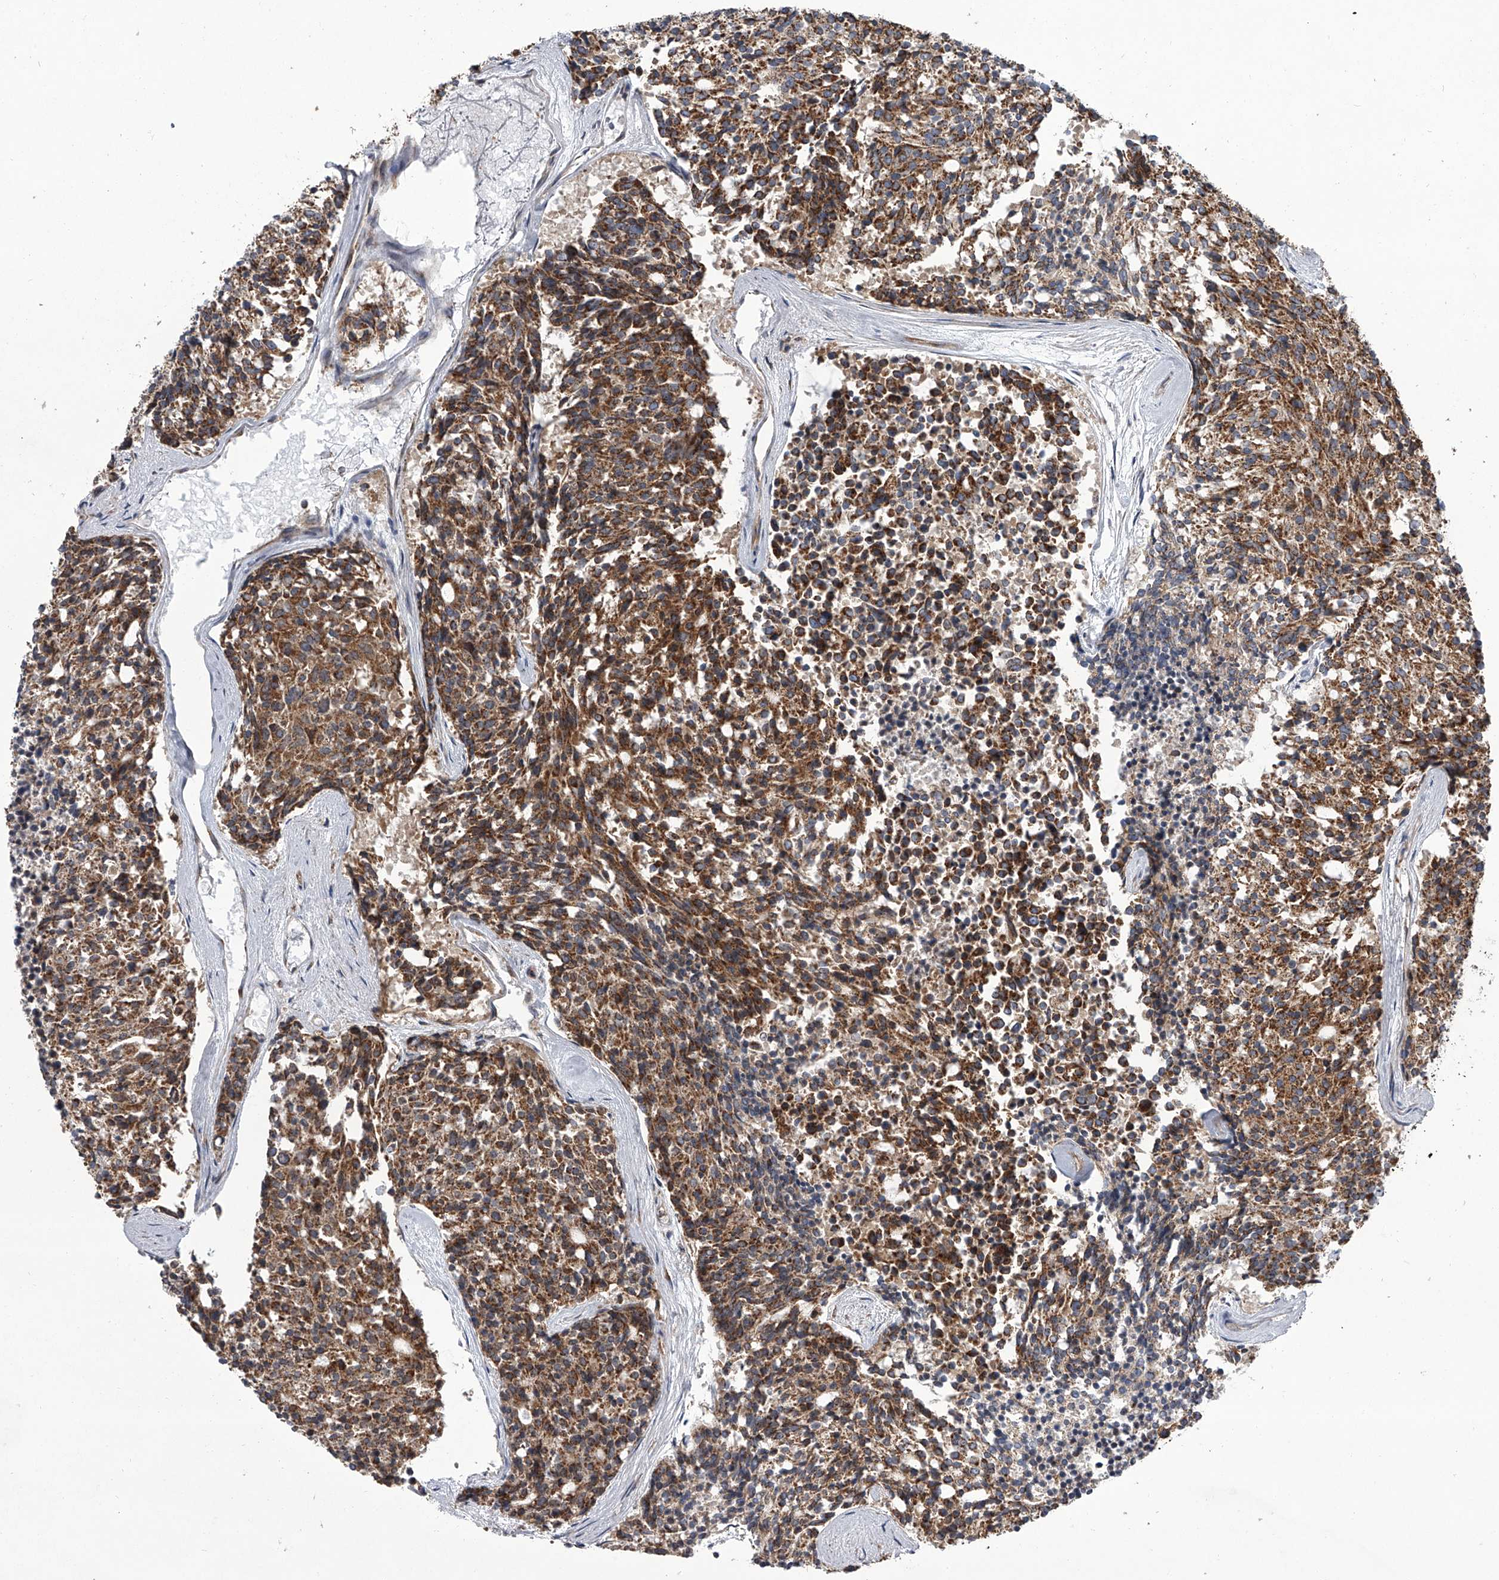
{"staining": {"intensity": "moderate", "quantity": ">75%", "location": "cytoplasmic/membranous"}, "tissue": "carcinoid", "cell_type": "Tumor cells", "image_type": "cancer", "snomed": [{"axis": "morphology", "description": "Carcinoid, malignant, NOS"}, {"axis": "topography", "description": "Pancreas"}], "caption": "This micrograph demonstrates immunohistochemistry staining of carcinoid, with medium moderate cytoplasmic/membranous expression in about >75% of tumor cells.", "gene": "ZC3H15", "patient": {"sex": "female", "age": 54}}